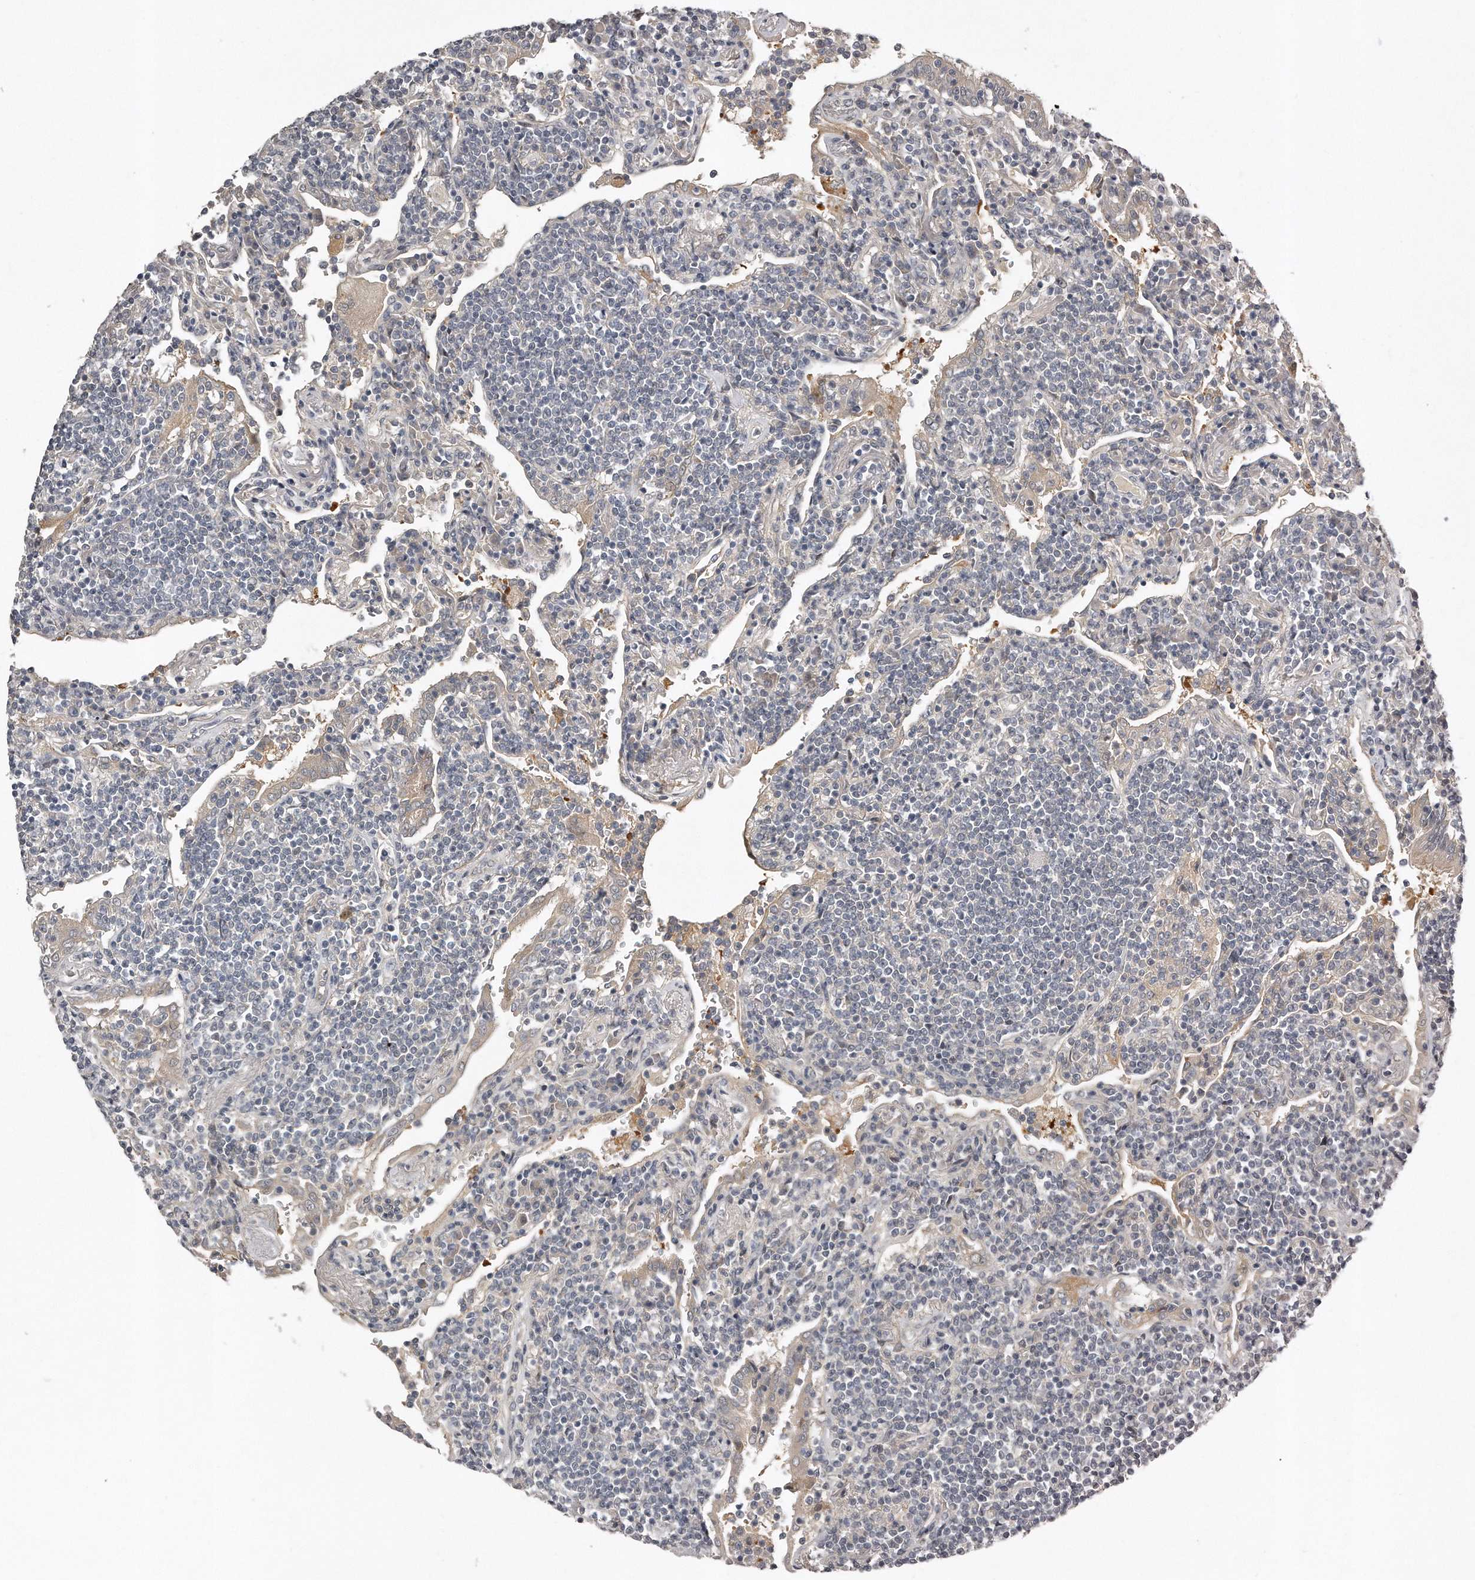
{"staining": {"intensity": "negative", "quantity": "none", "location": "none"}, "tissue": "lymphoma", "cell_type": "Tumor cells", "image_type": "cancer", "snomed": [{"axis": "morphology", "description": "Malignant lymphoma, non-Hodgkin's type, Low grade"}, {"axis": "topography", "description": "Lung"}], "caption": "Protein analysis of lymphoma displays no significant expression in tumor cells.", "gene": "GGCT", "patient": {"sex": "female", "age": 71}}